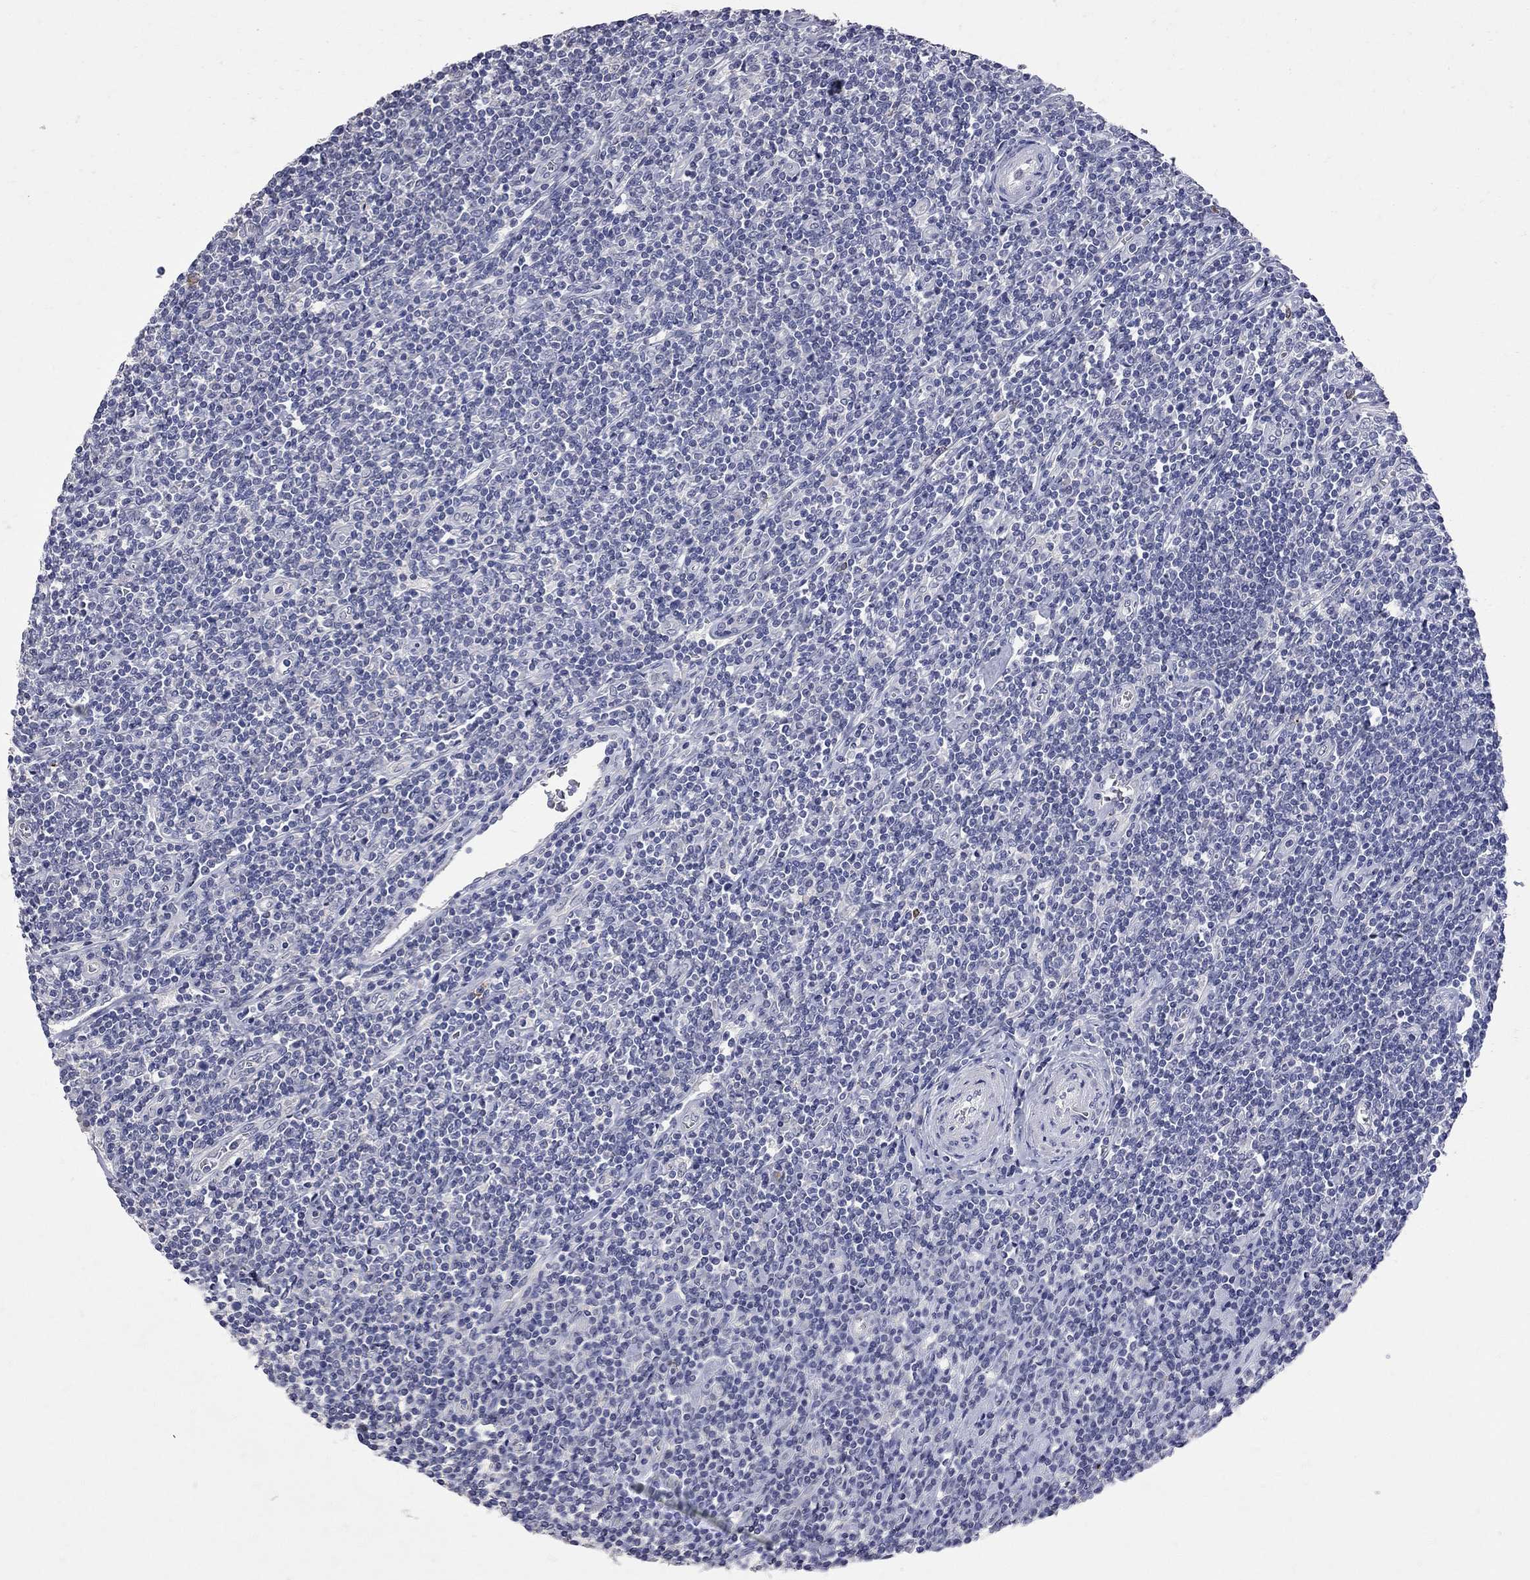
{"staining": {"intensity": "negative", "quantity": "none", "location": "none"}, "tissue": "lymphoma", "cell_type": "Tumor cells", "image_type": "cancer", "snomed": [{"axis": "morphology", "description": "Hodgkin's disease, NOS"}, {"axis": "topography", "description": "Lymph node"}], "caption": "Immunohistochemistry (IHC) histopathology image of Hodgkin's disease stained for a protein (brown), which exhibits no positivity in tumor cells.", "gene": "NOS2", "patient": {"sex": "male", "age": 40}}